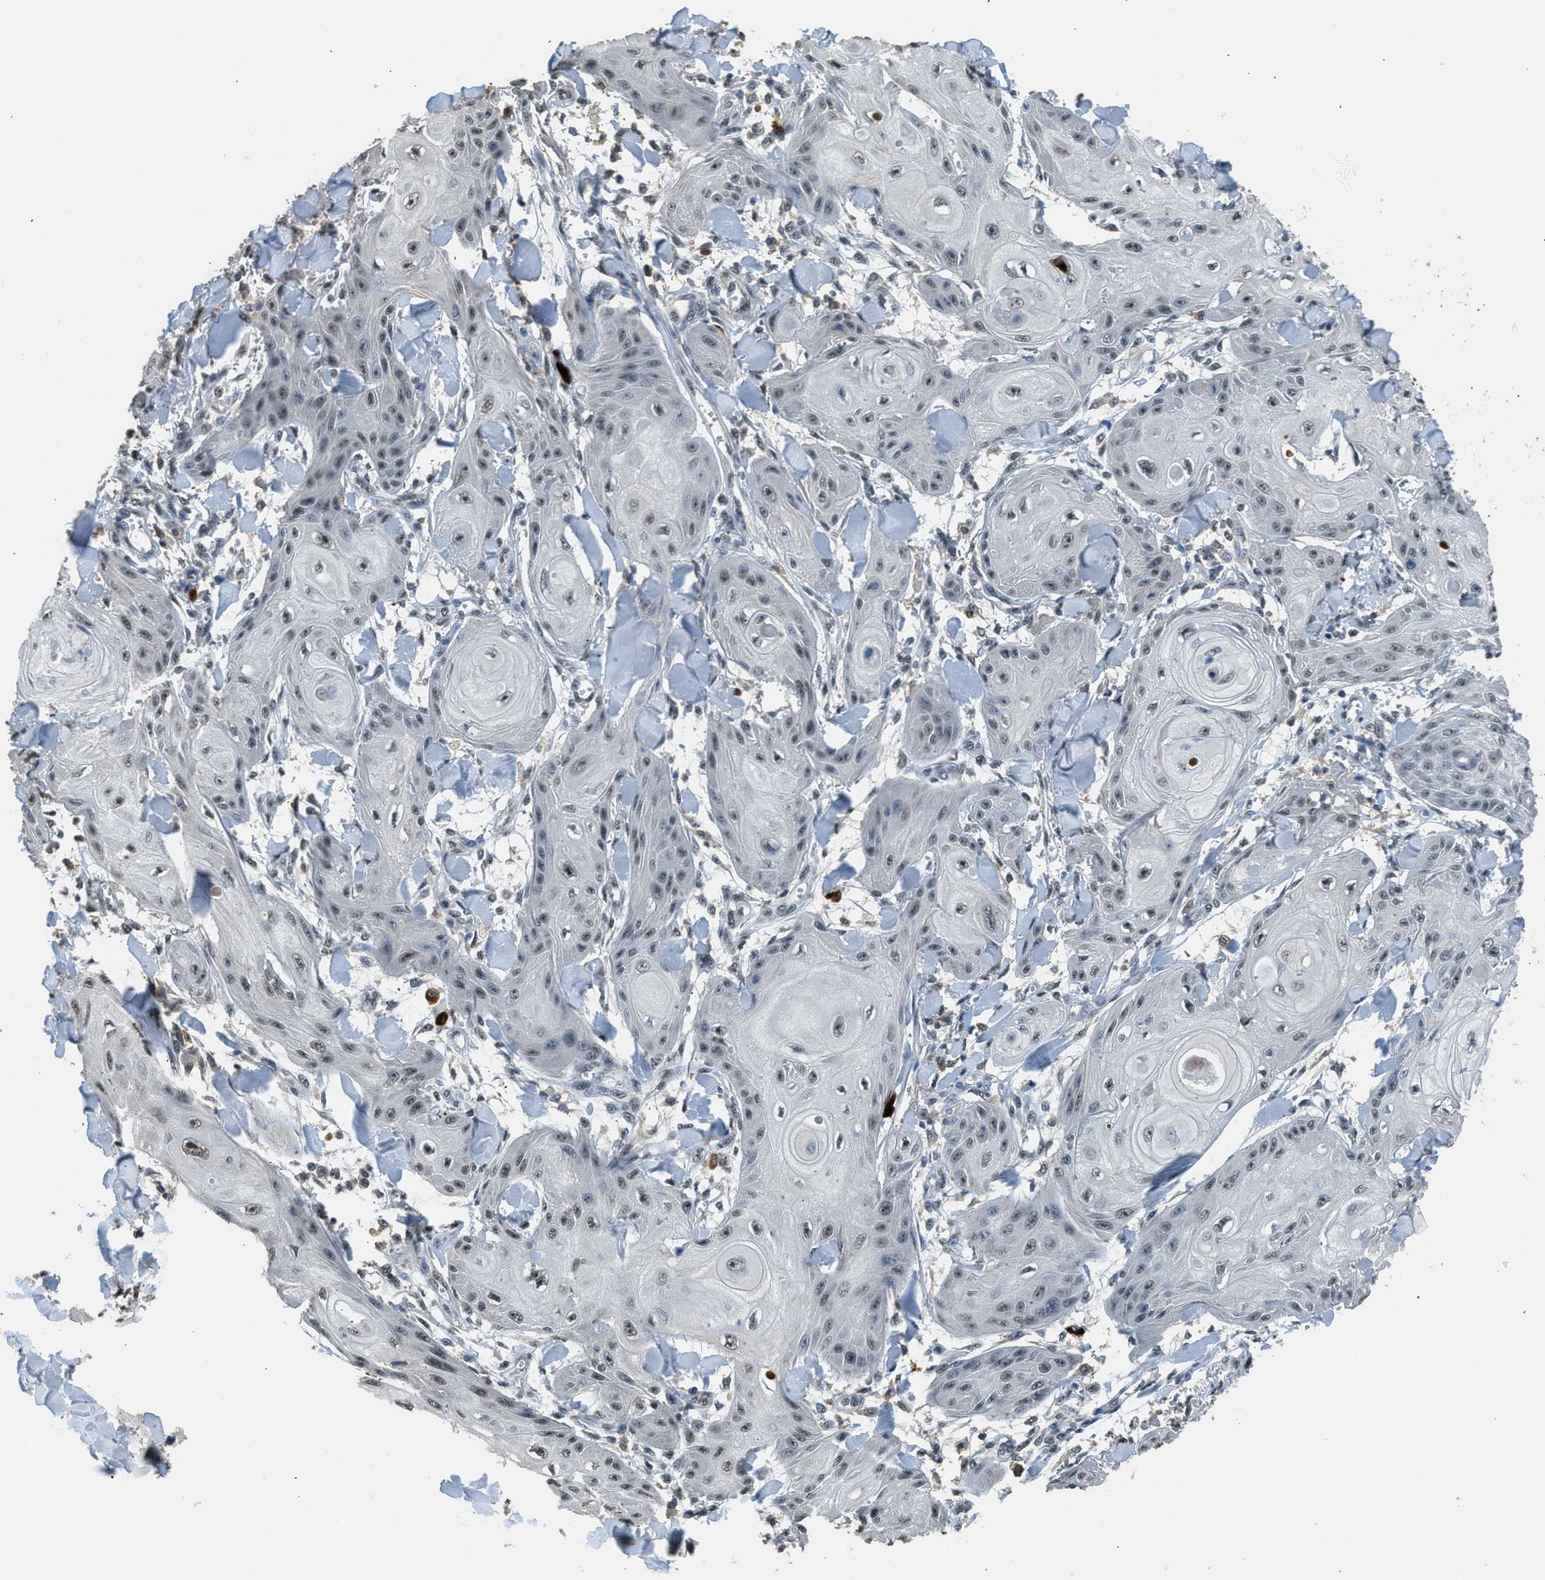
{"staining": {"intensity": "weak", "quantity": "25%-75%", "location": "nuclear"}, "tissue": "skin cancer", "cell_type": "Tumor cells", "image_type": "cancer", "snomed": [{"axis": "morphology", "description": "Squamous cell carcinoma, NOS"}, {"axis": "topography", "description": "Skin"}], "caption": "The micrograph shows immunohistochemical staining of skin cancer (squamous cell carcinoma). There is weak nuclear staining is present in approximately 25%-75% of tumor cells.", "gene": "SLC15A4", "patient": {"sex": "male", "age": 74}}